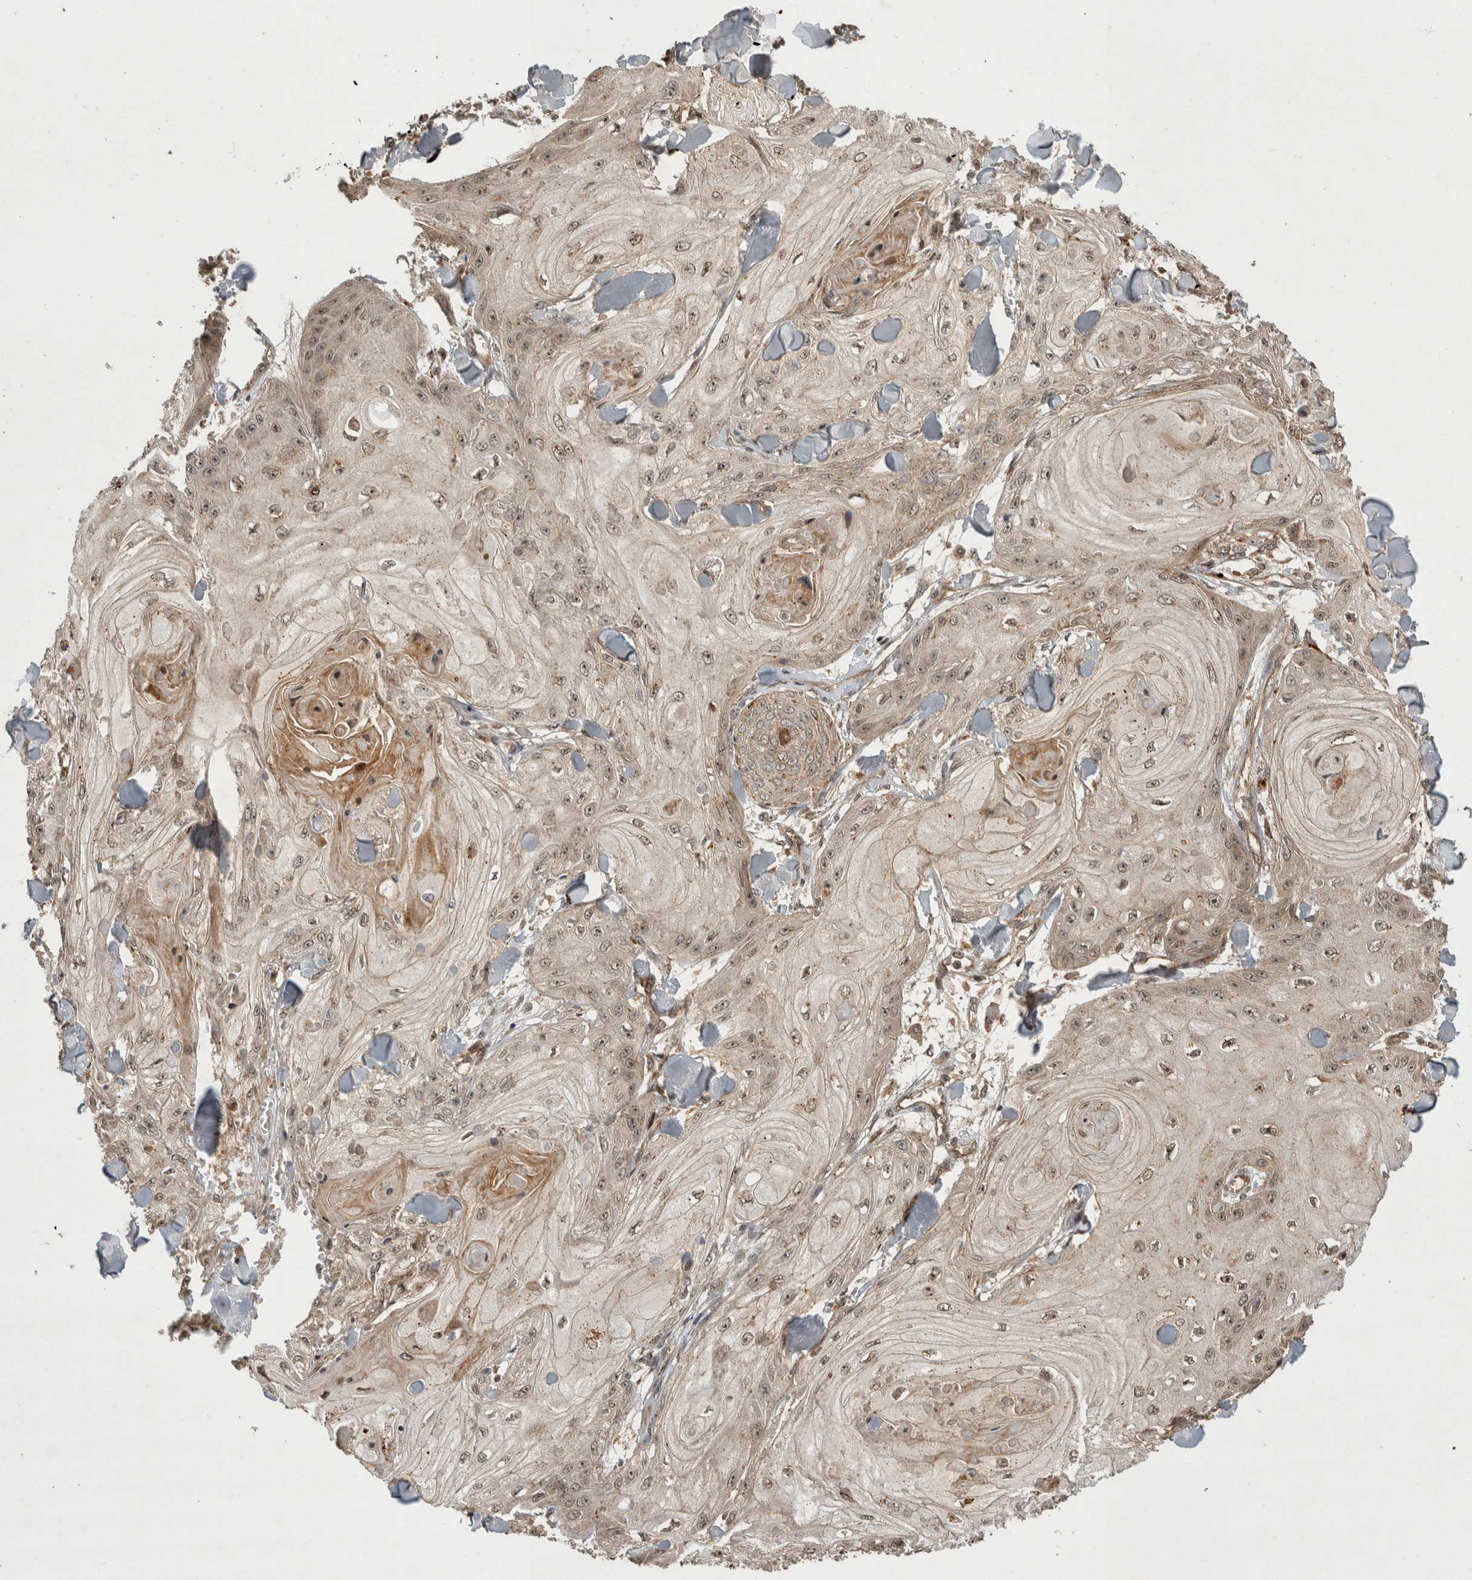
{"staining": {"intensity": "weak", "quantity": ">75%", "location": "cytoplasmic/membranous,nuclear"}, "tissue": "skin cancer", "cell_type": "Tumor cells", "image_type": "cancer", "snomed": [{"axis": "morphology", "description": "Squamous cell carcinoma, NOS"}, {"axis": "topography", "description": "Skin"}], "caption": "Immunohistochemistry (IHC) staining of skin cancer (squamous cell carcinoma), which displays low levels of weak cytoplasmic/membranous and nuclear expression in approximately >75% of tumor cells indicating weak cytoplasmic/membranous and nuclear protein staining. The staining was performed using DAB (brown) for protein detection and nuclei were counterstained in hematoxylin (blue).", "gene": "PITPNC1", "patient": {"sex": "male", "age": 74}}